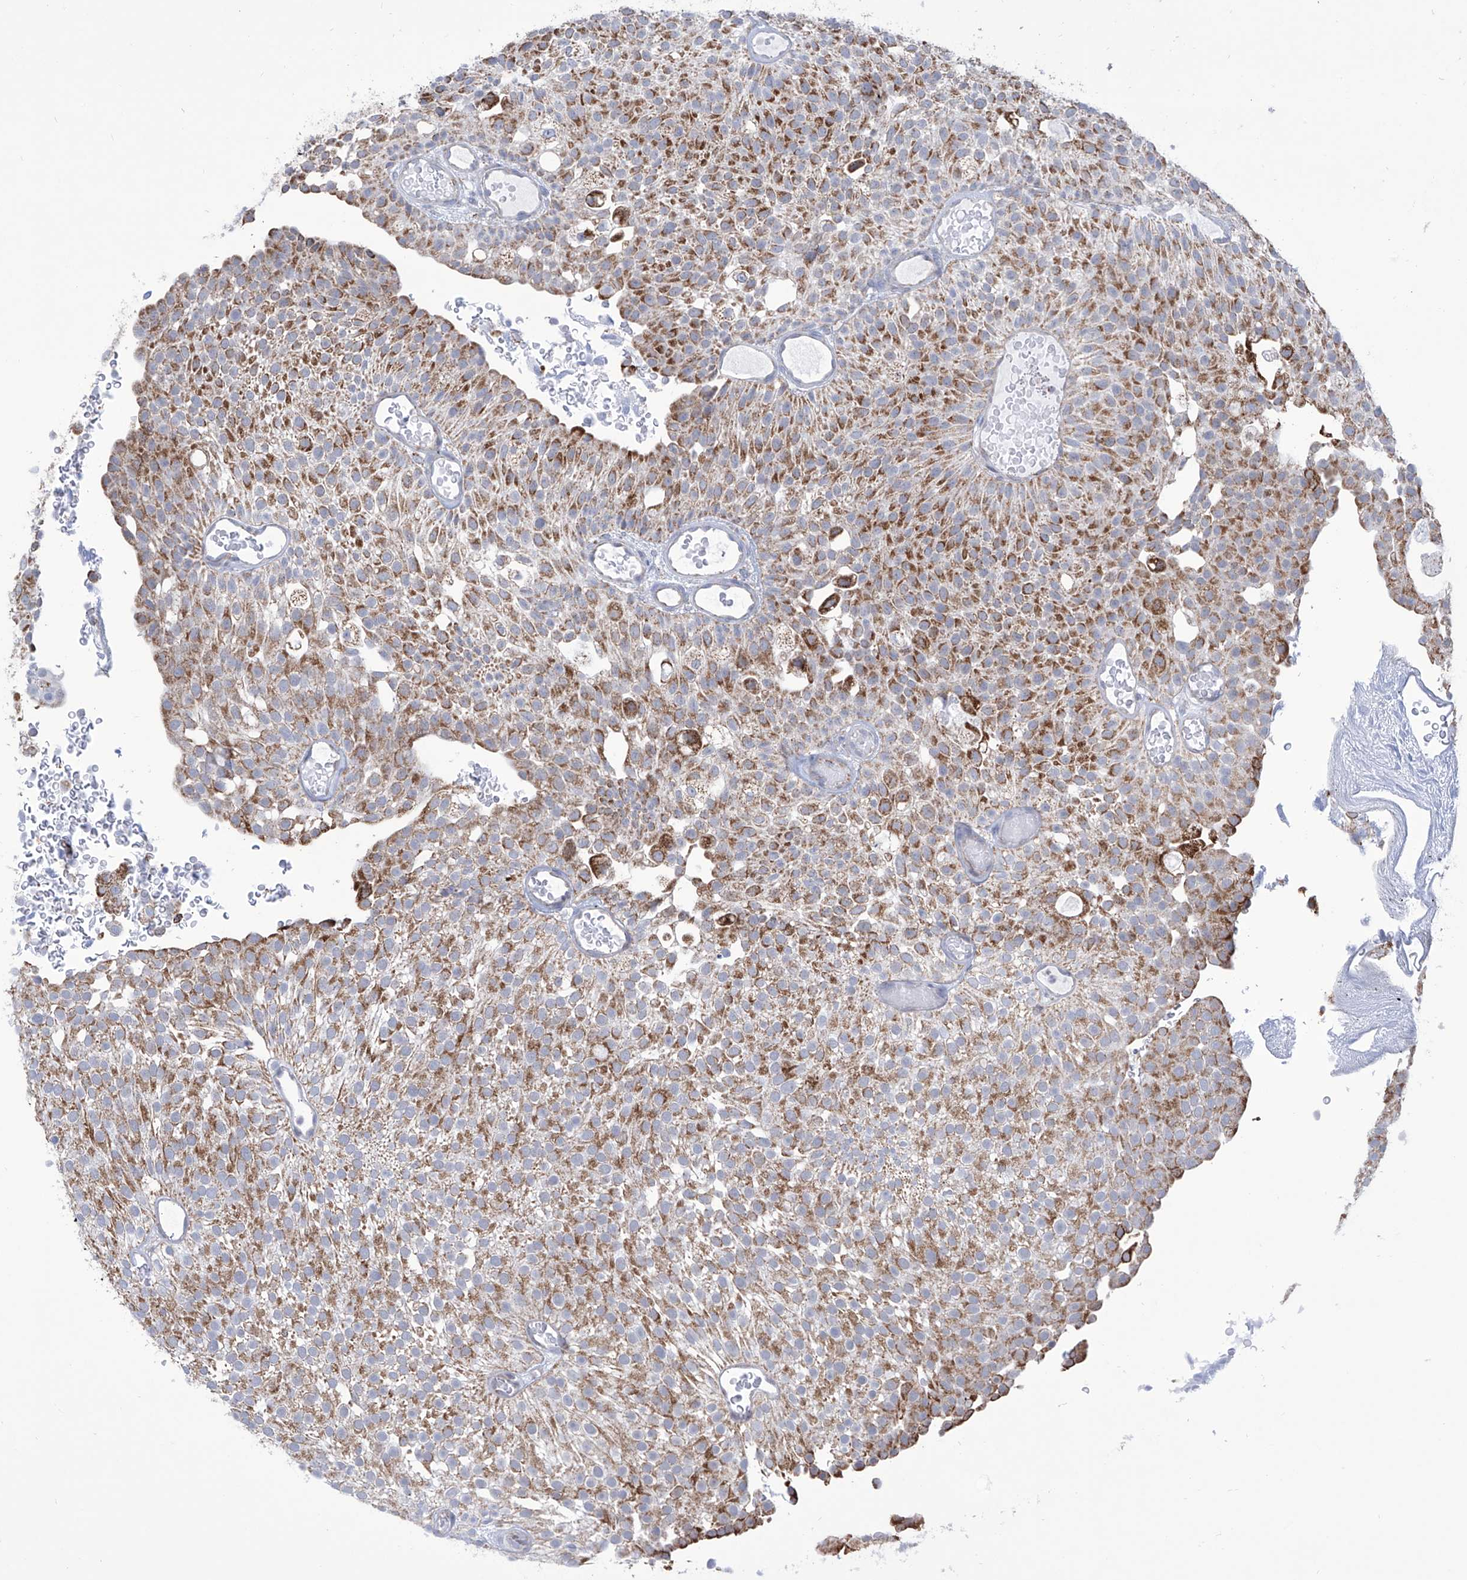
{"staining": {"intensity": "moderate", "quantity": ">75%", "location": "cytoplasmic/membranous"}, "tissue": "urothelial cancer", "cell_type": "Tumor cells", "image_type": "cancer", "snomed": [{"axis": "morphology", "description": "Urothelial carcinoma, Low grade"}, {"axis": "topography", "description": "Urinary bladder"}], "caption": "Urothelial cancer tissue displays moderate cytoplasmic/membranous expression in approximately >75% of tumor cells", "gene": "ALDH6A1", "patient": {"sex": "male", "age": 78}}